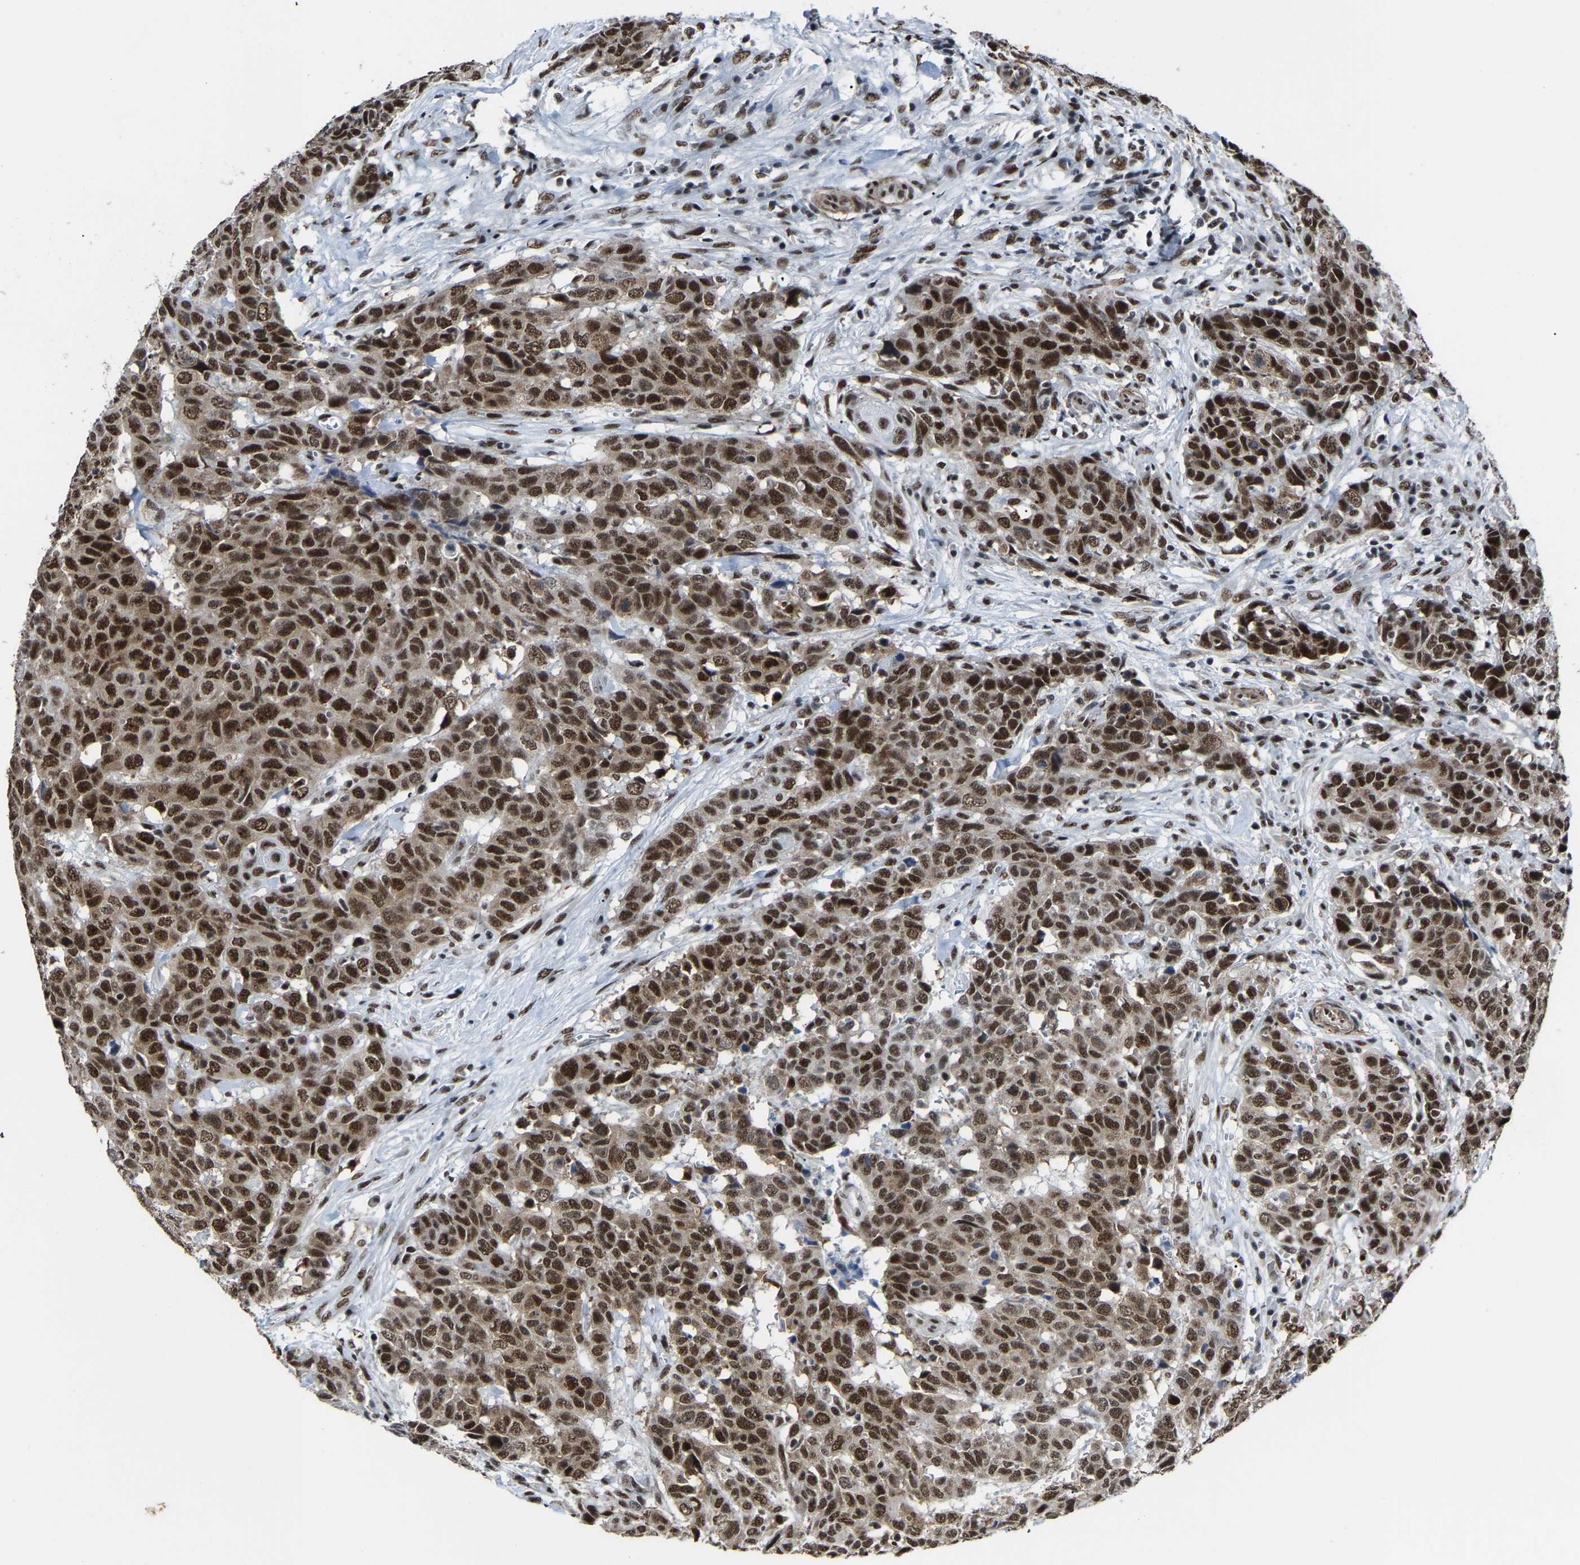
{"staining": {"intensity": "strong", "quantity": ">75%", "location": "nuclear"}, "tissue": "head and neck cancer", "cell_type": "Tumor cells", "image_type": "cancer", "snomed": [{"axis": "morphology", "description": "Squamous cell carcinoma, NOS"}, {"axis": "topography", "description": "Head-Neck"}], "caption": "A high amount of strong nuclear expression is appreciated in about >75% of tumor cells in head and neck cancer tissue.", "gene": "DDX5", "patient": {"sex": "male", "age": 66}}